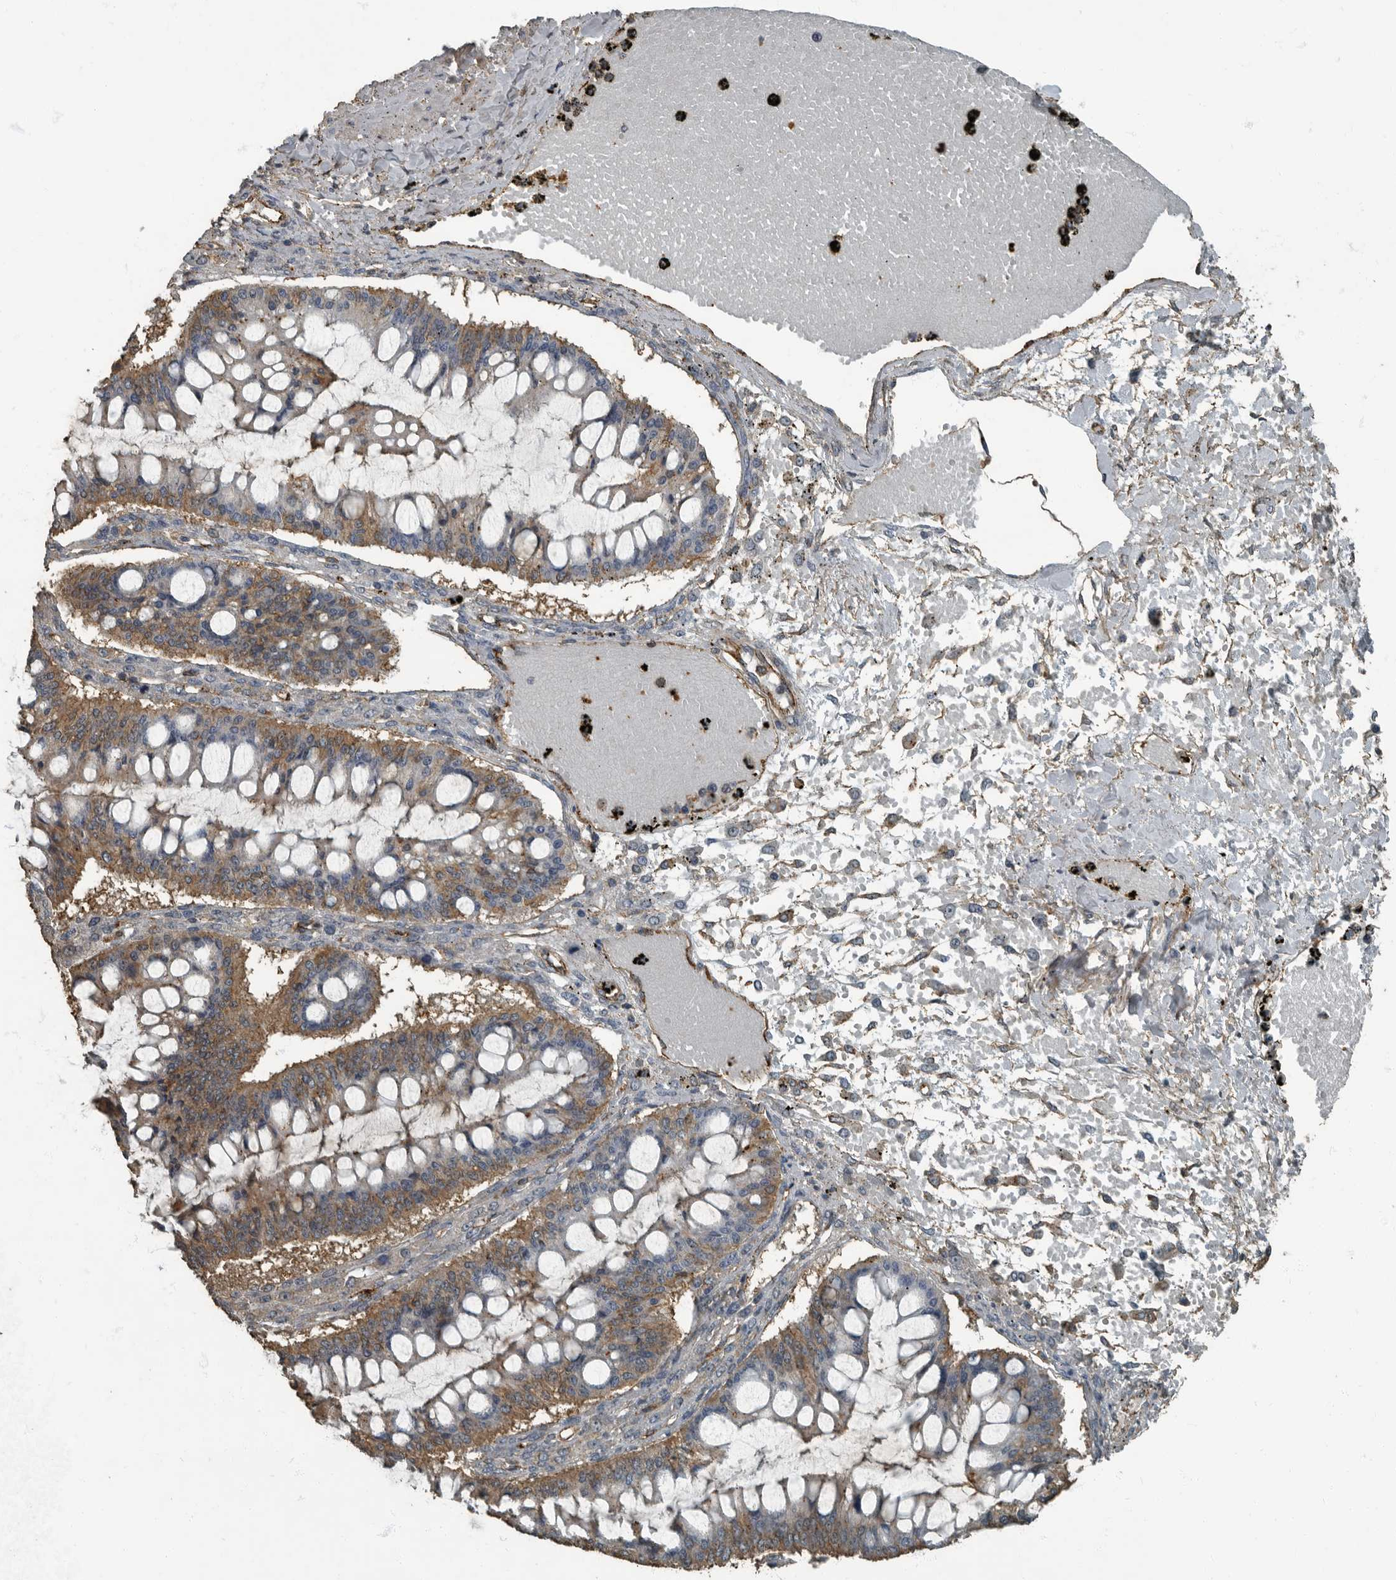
{"staining": {"intensity": "moderate", "quantity": ">75%", "location": "cytoplasmic/membranous"}, "tissue": "ovarian cancer", "cell_type": "Tumor cells", "image_type": "cancer", "snomed": [{"axis": "morphology", "description": "Cystadenocarcinoma, mucinous, NOS"}, {"axis": "topography", "description": "Ovary"}], "caption": "A brown stain labels moderate cytoplasmic/membranous expression of a protein in ovarian mucinous cystadenocarcinoma tumor cells.", "gene": "IL15RA", "patient": {"sex": "female", "age": 73}}